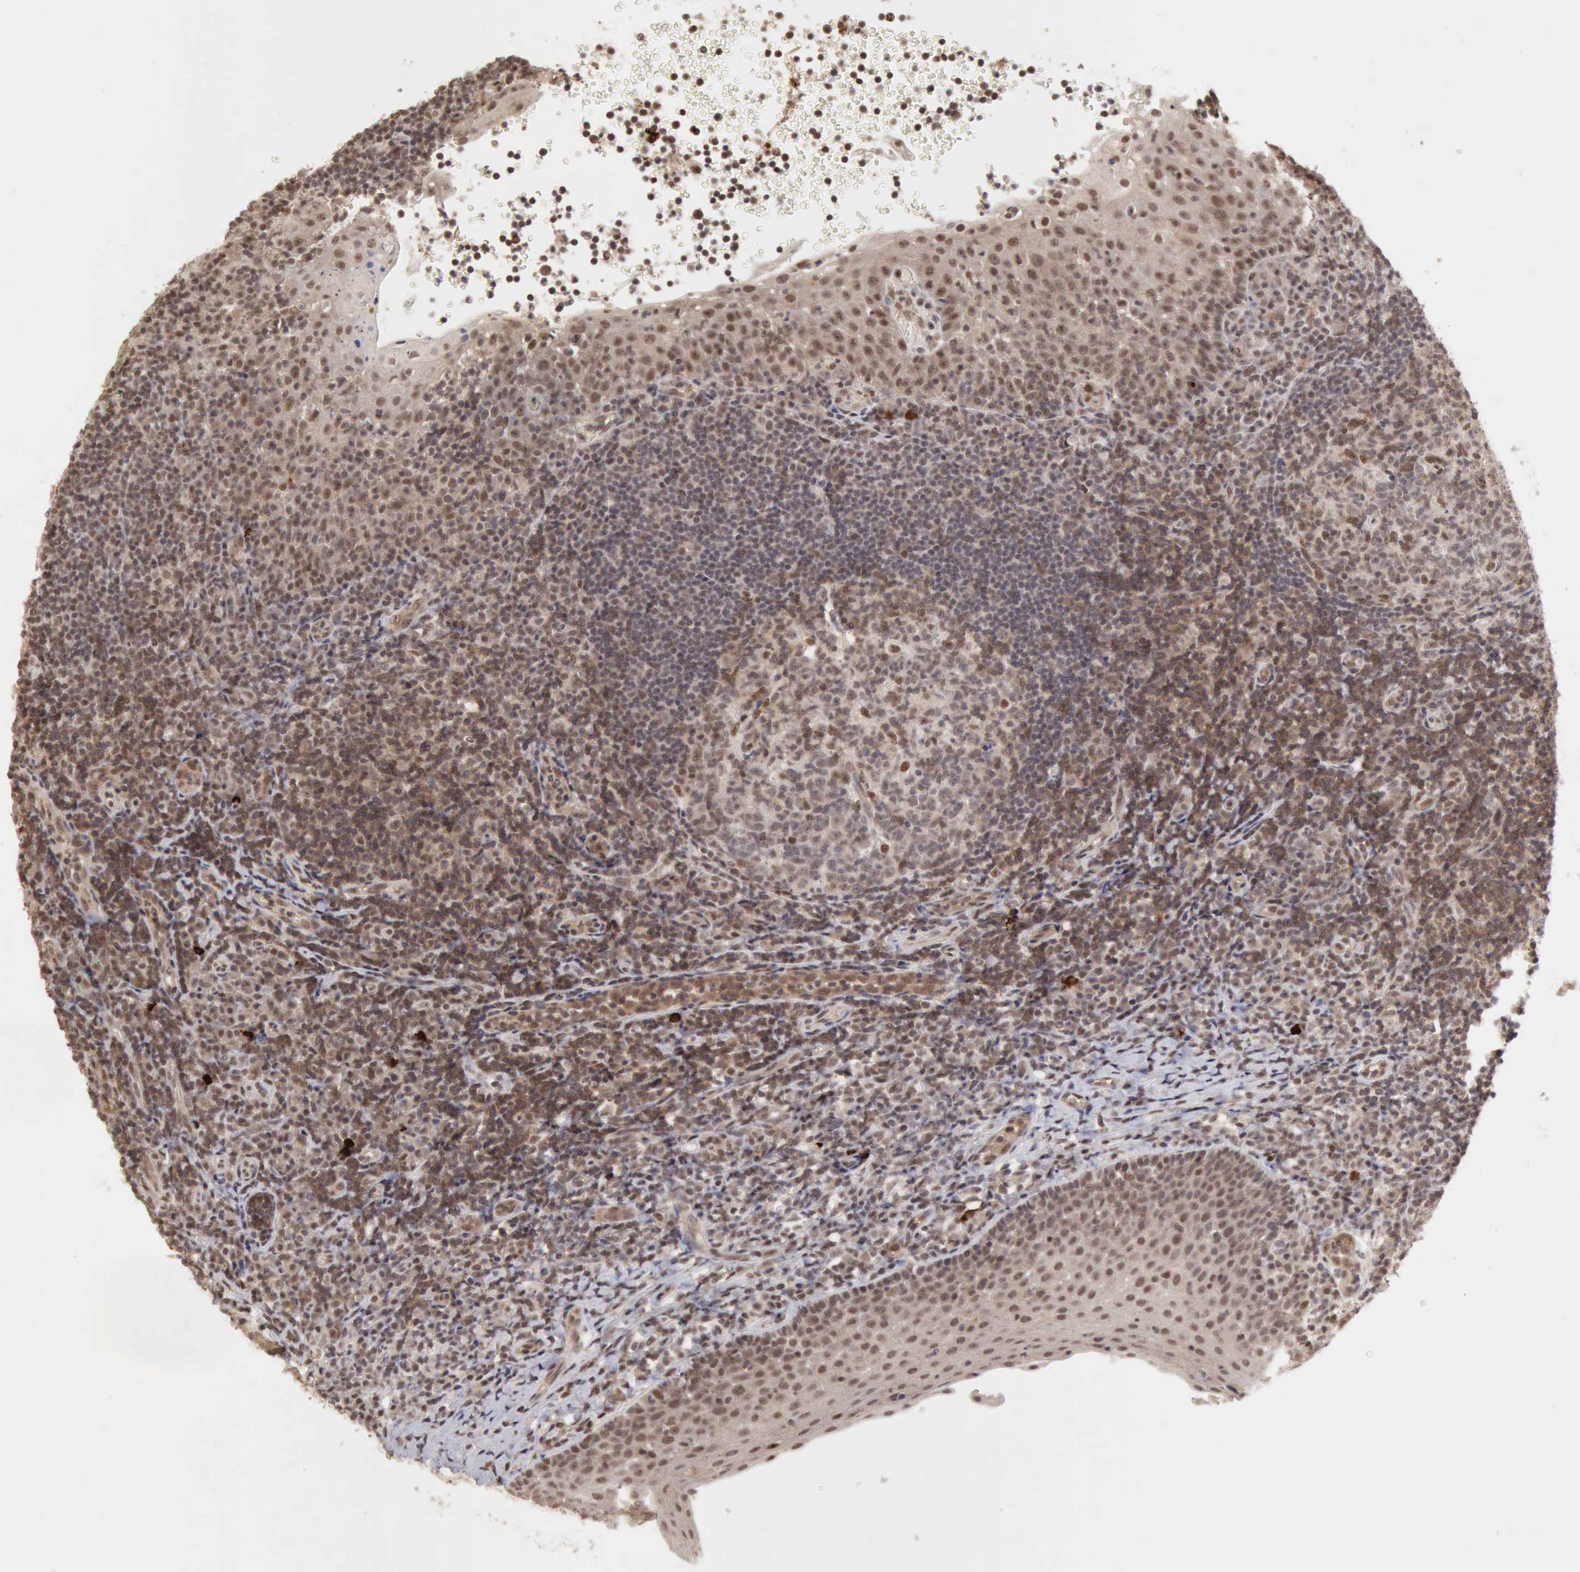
{"staining": {"intensity": "moderate", "quantity": "25%-75%", "location": "nuclear"}, "tissue": "tonsil", "cell_type": "Germinal center cells", "image_type": "normal", "snomed": [{"axis": "morphology", "description": "Normal tissue, NOS"}, {"axis": "topography", "description": "Tonsil"}], "caption": "Immunohistochemistry (IHC) of normal tonsil displays medium levels of moderate nuclear positivity in about 25%-75% of germinal center cells. Using DAB (3,3'-diaminobenzidine) (brown) and hematoxylin (blue) stains, captured at high magnification using brightfield microscopy.", "gene": "CDKN2A", "patient": {"sex": "female", "age": 40}}